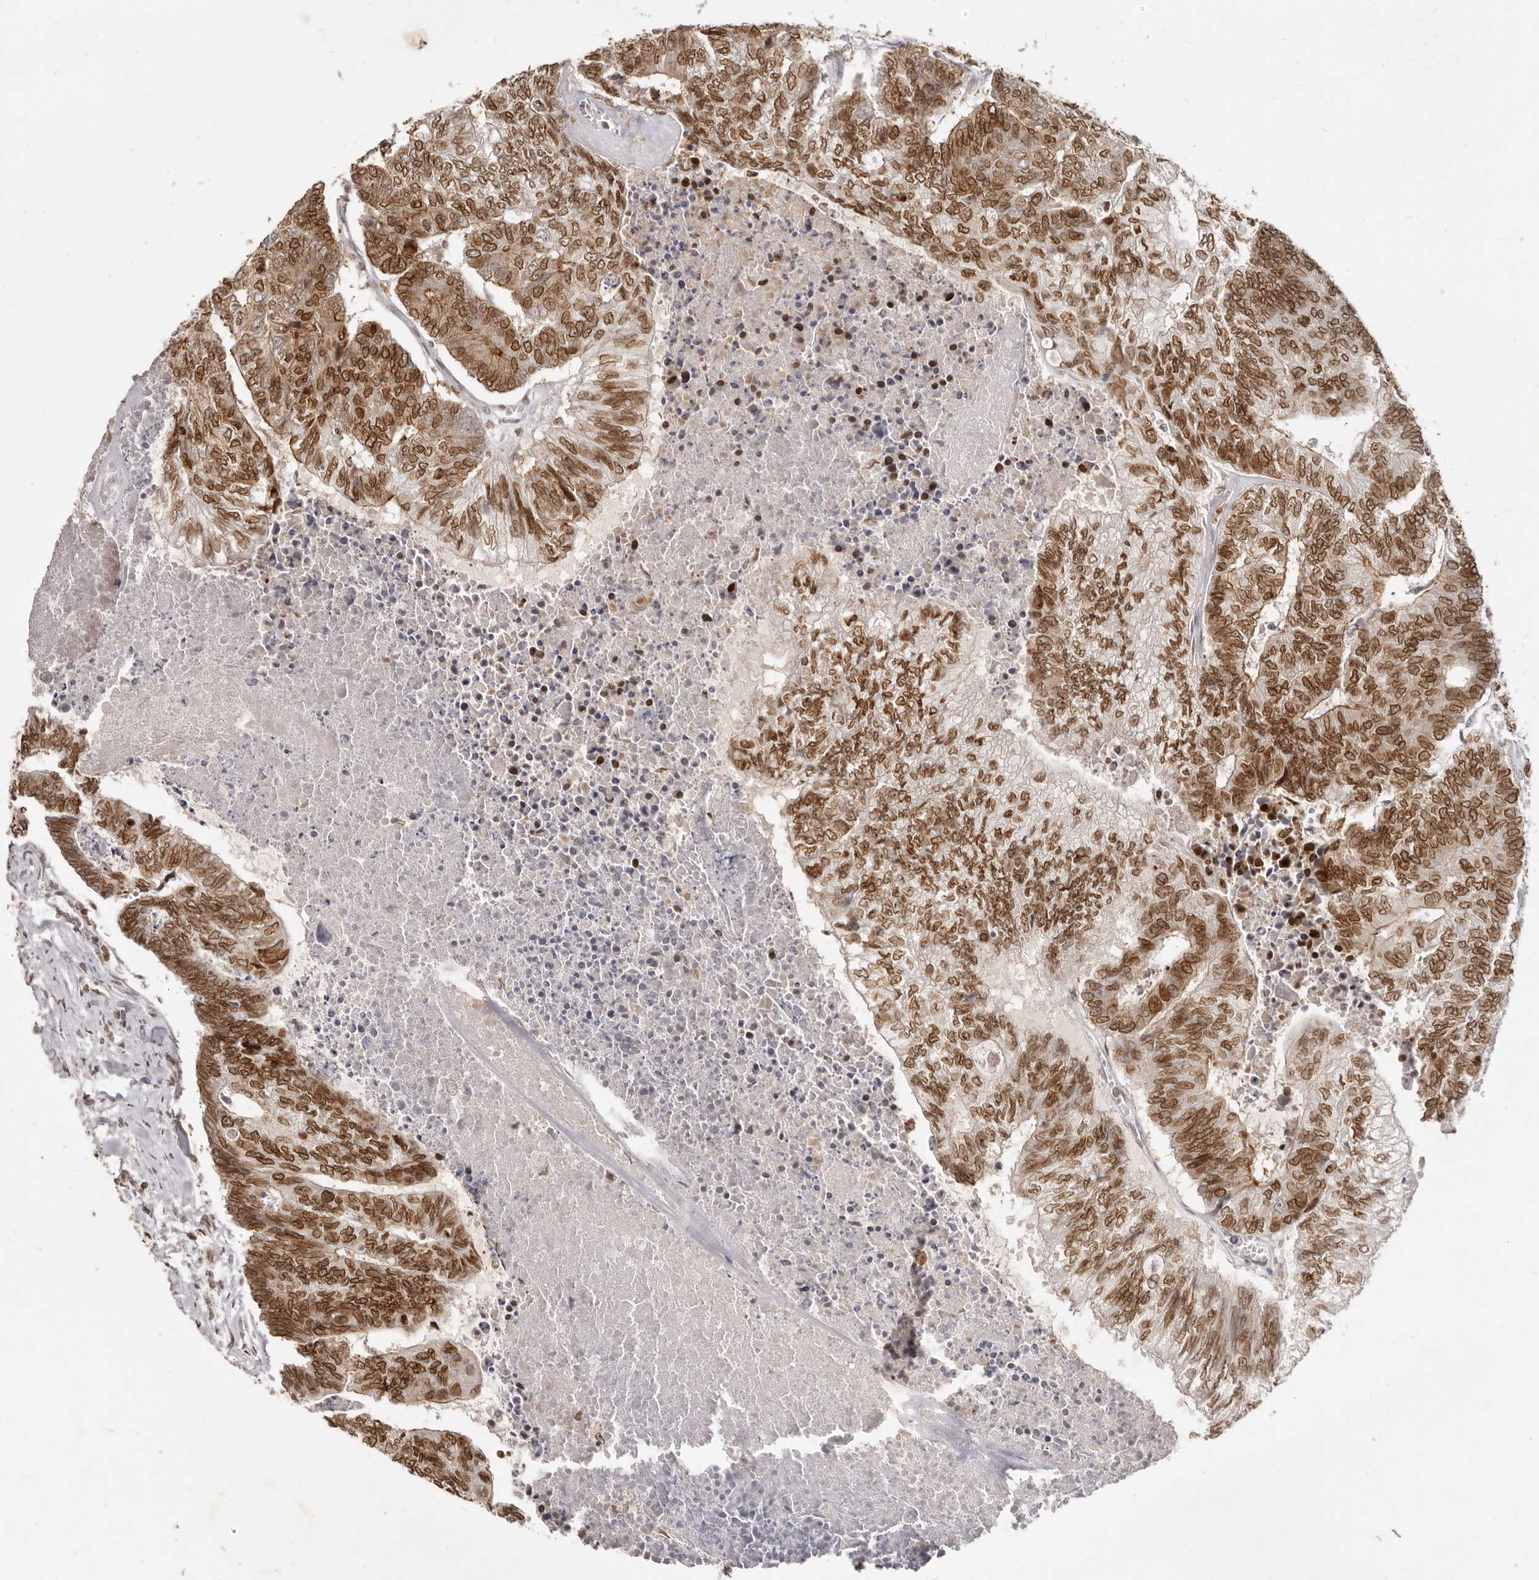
{"staining": {"intensity": "strong", "quantity": ">75%", "location": "cytoplasmic/membranous,nuclear"}, "tissue": "colorectal cancer", "cell_type": "Tumor cells", "image_type": "cancer", "snomed": [{"axis": "morphology", "description": "Adenocarcinoma, NOS"}, {"axis": "topography", "description": "Colon"}], "caption": "Human colorectal cancer stained with a protein marker demonstrates strong staining in tumor cells.", "gene": "NUP153", "patient": {"sex": "female", "age": 67}}